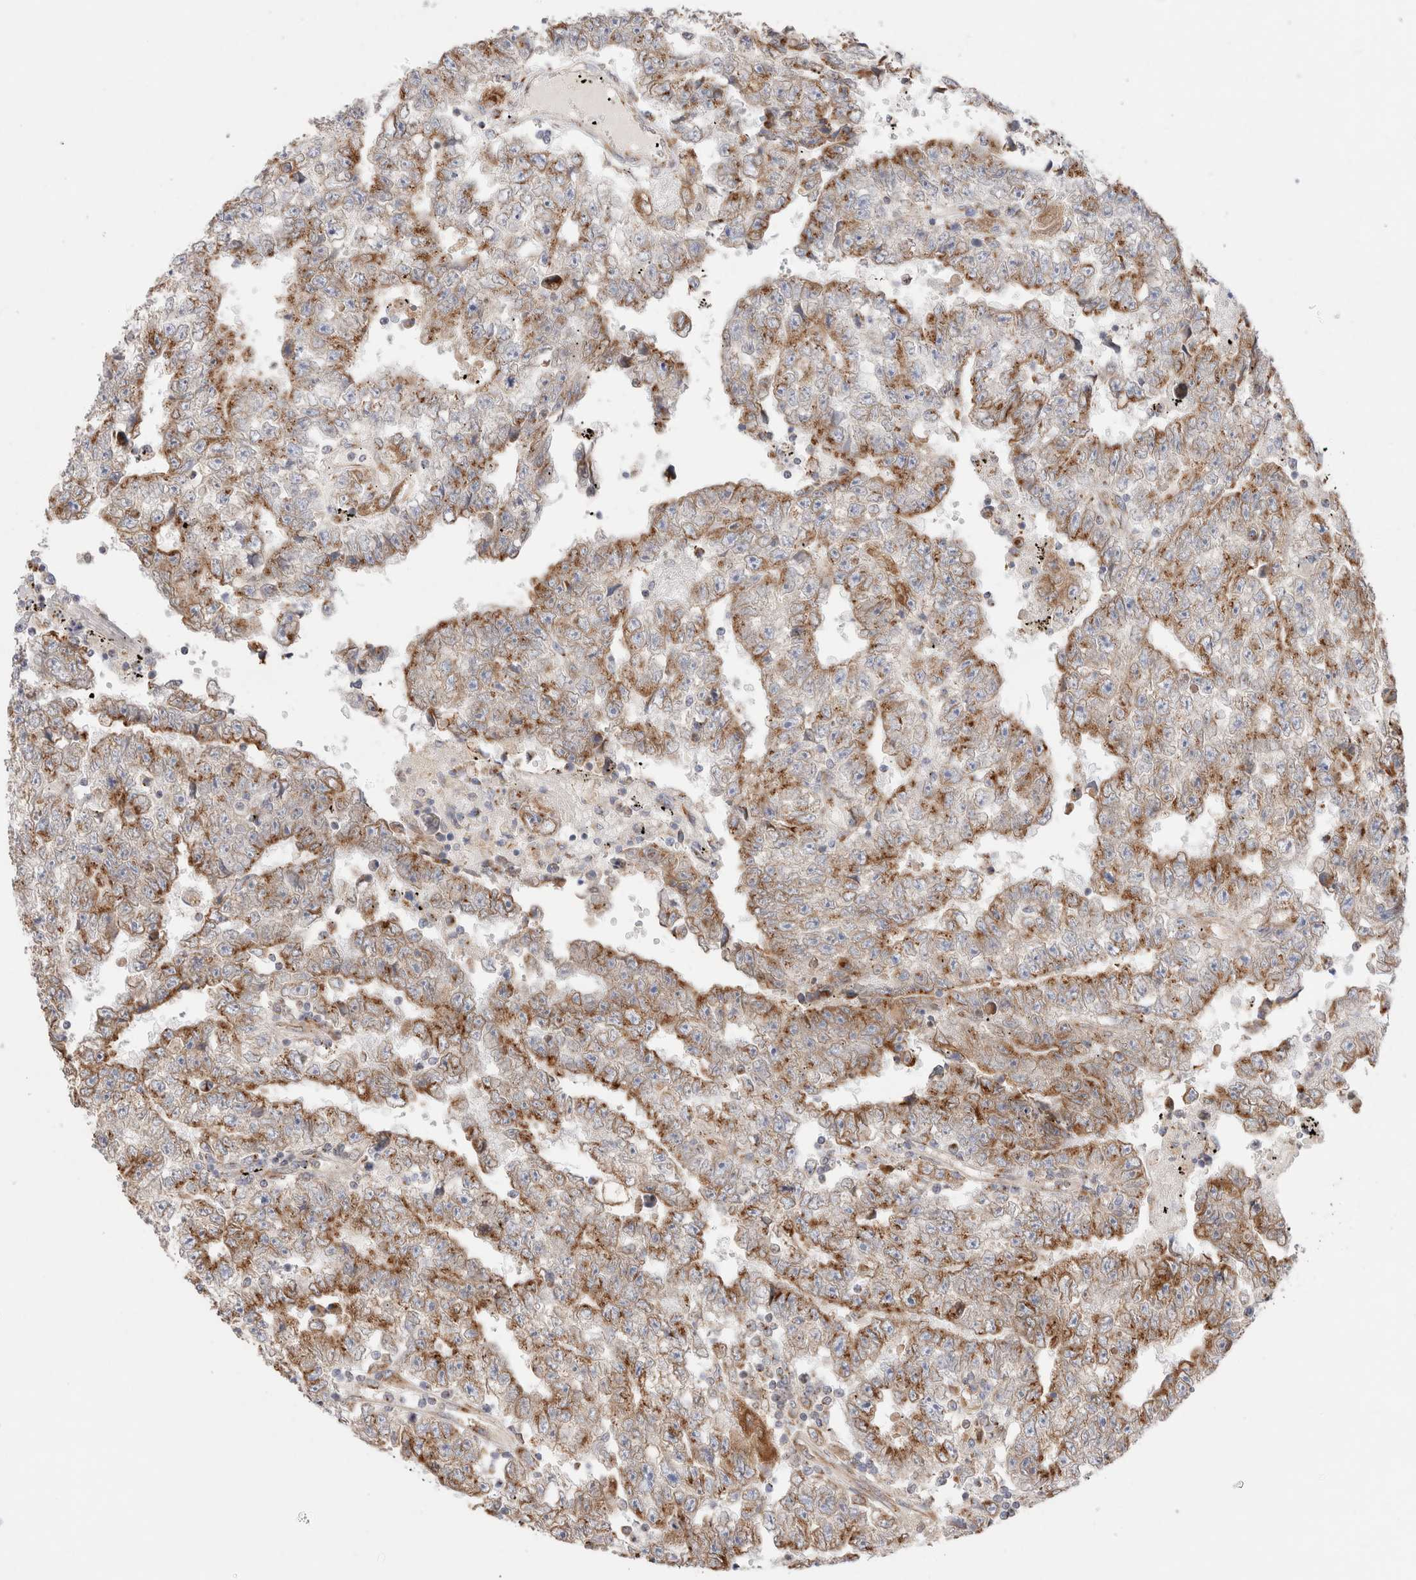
{"staining": {"intensity": "moderate", "quantity": "25%-75%", "location": "cytoplasmic/membranous"}, "tissue": "testis cancer", "cell_type": "Tumor cells", "image_type": "cancer", "snomed": [{"axis": "morphology", "description": "Carcinoma, Embryonal, NOS"}, {"axis": "topography", "description": "Testis"}], "caption": "Tumor cells reveal medium levels of moderate cytoplasmic/membranous positivity in about 25%-75% of cells in testis cancer. (DAB (3,3'-diaminobenzidine) IHC, brown staining for protein, blue staining for nuclei).", "gene": "LMAN2L", "patient": {"sex": "male", "age": 25}}